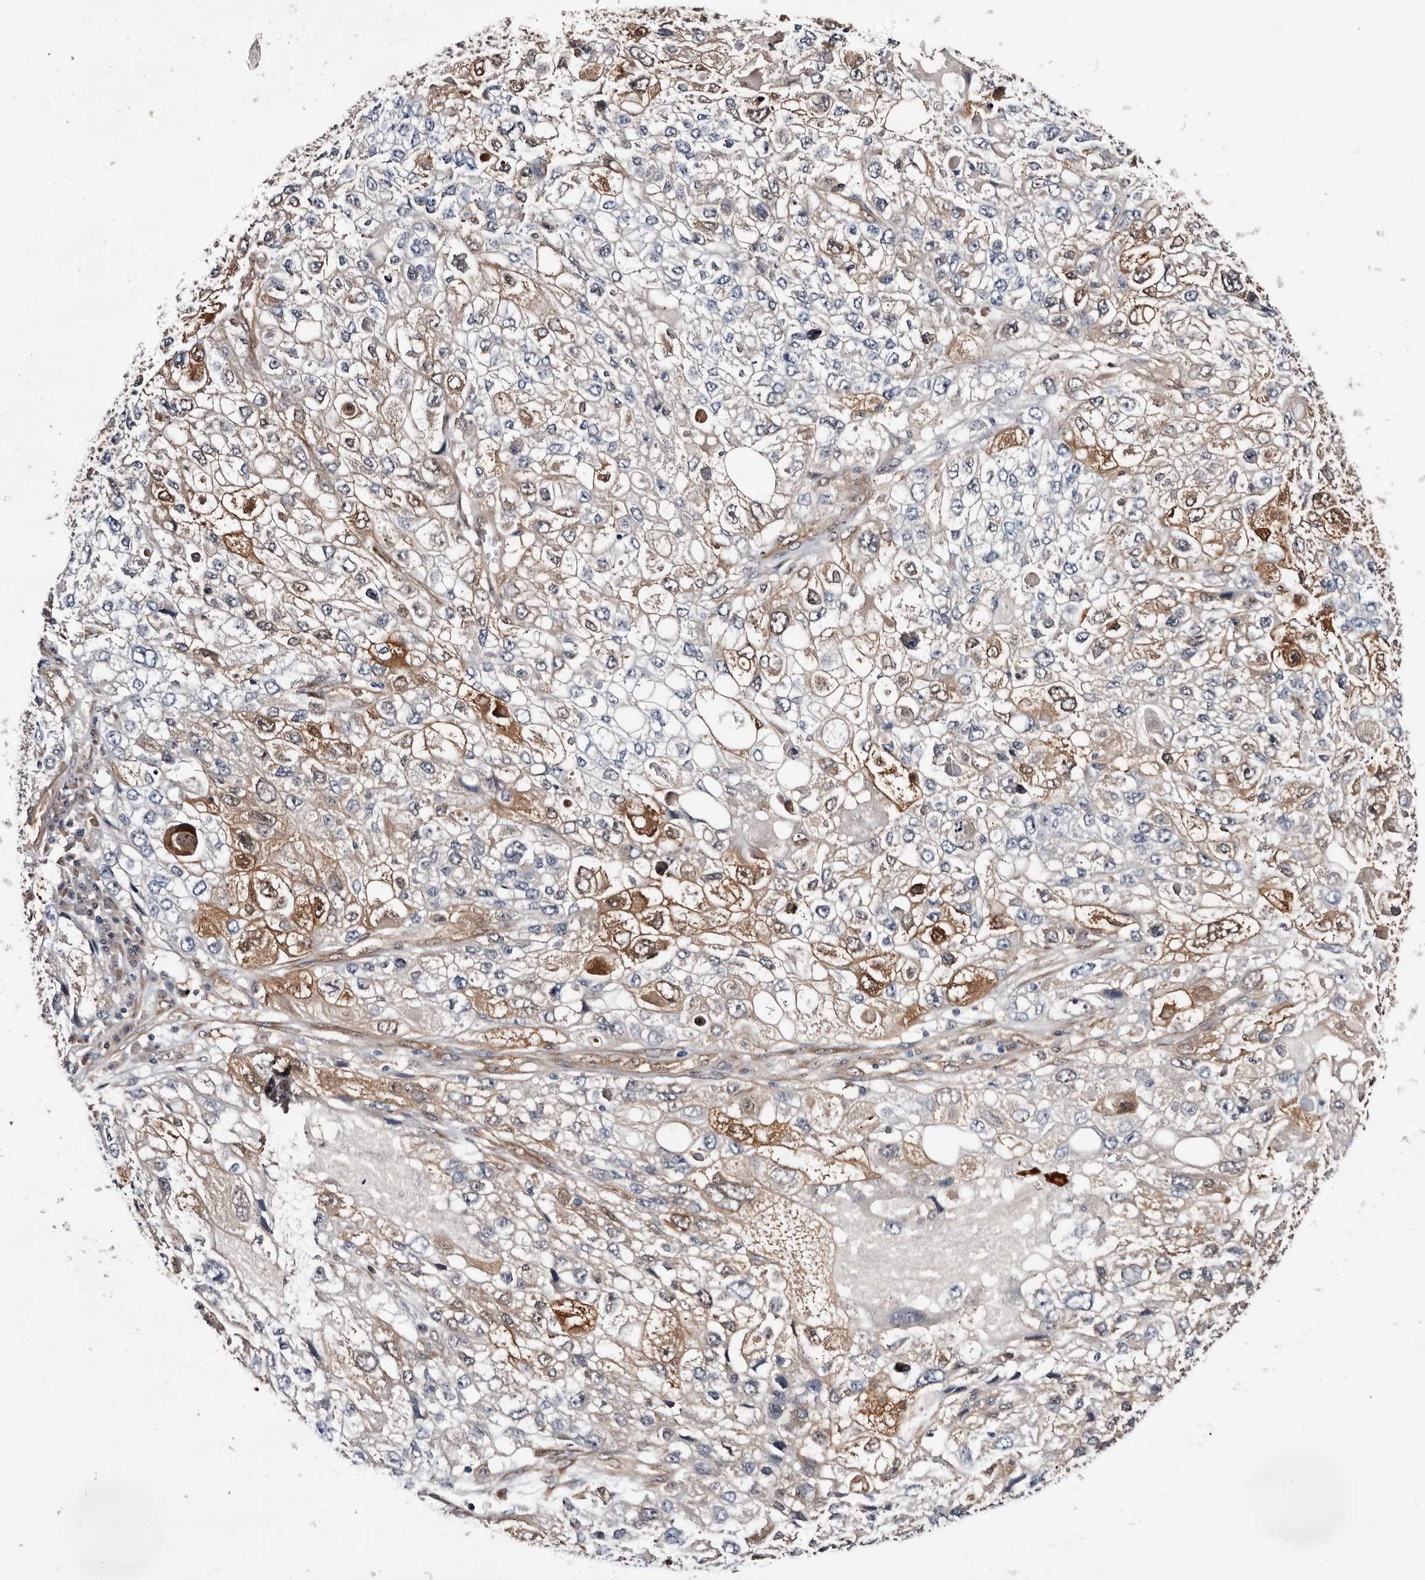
{"staining": {"intensity": "moderate", "quantity": "<25%", "location": "cytoplasmic/membranous,nuclear"}, "tissue": "endometrial cancer", "cell_type": "Tumor cells", "image_type": "cancer", "snomed": [{"axis": "morphology", "description": "Adenocarcinoma, NOS"}, {"axis": "topography", "description": "Endometrium"}], "caption": "Endometrial cancer (adenocarcinoma) stained for a protein exhibits moderate cytoplasmic/membranous and nuclear positivity in tumor cells.", "gene": "TP53I3", "patient": {"sex": "female", "age": 49}}